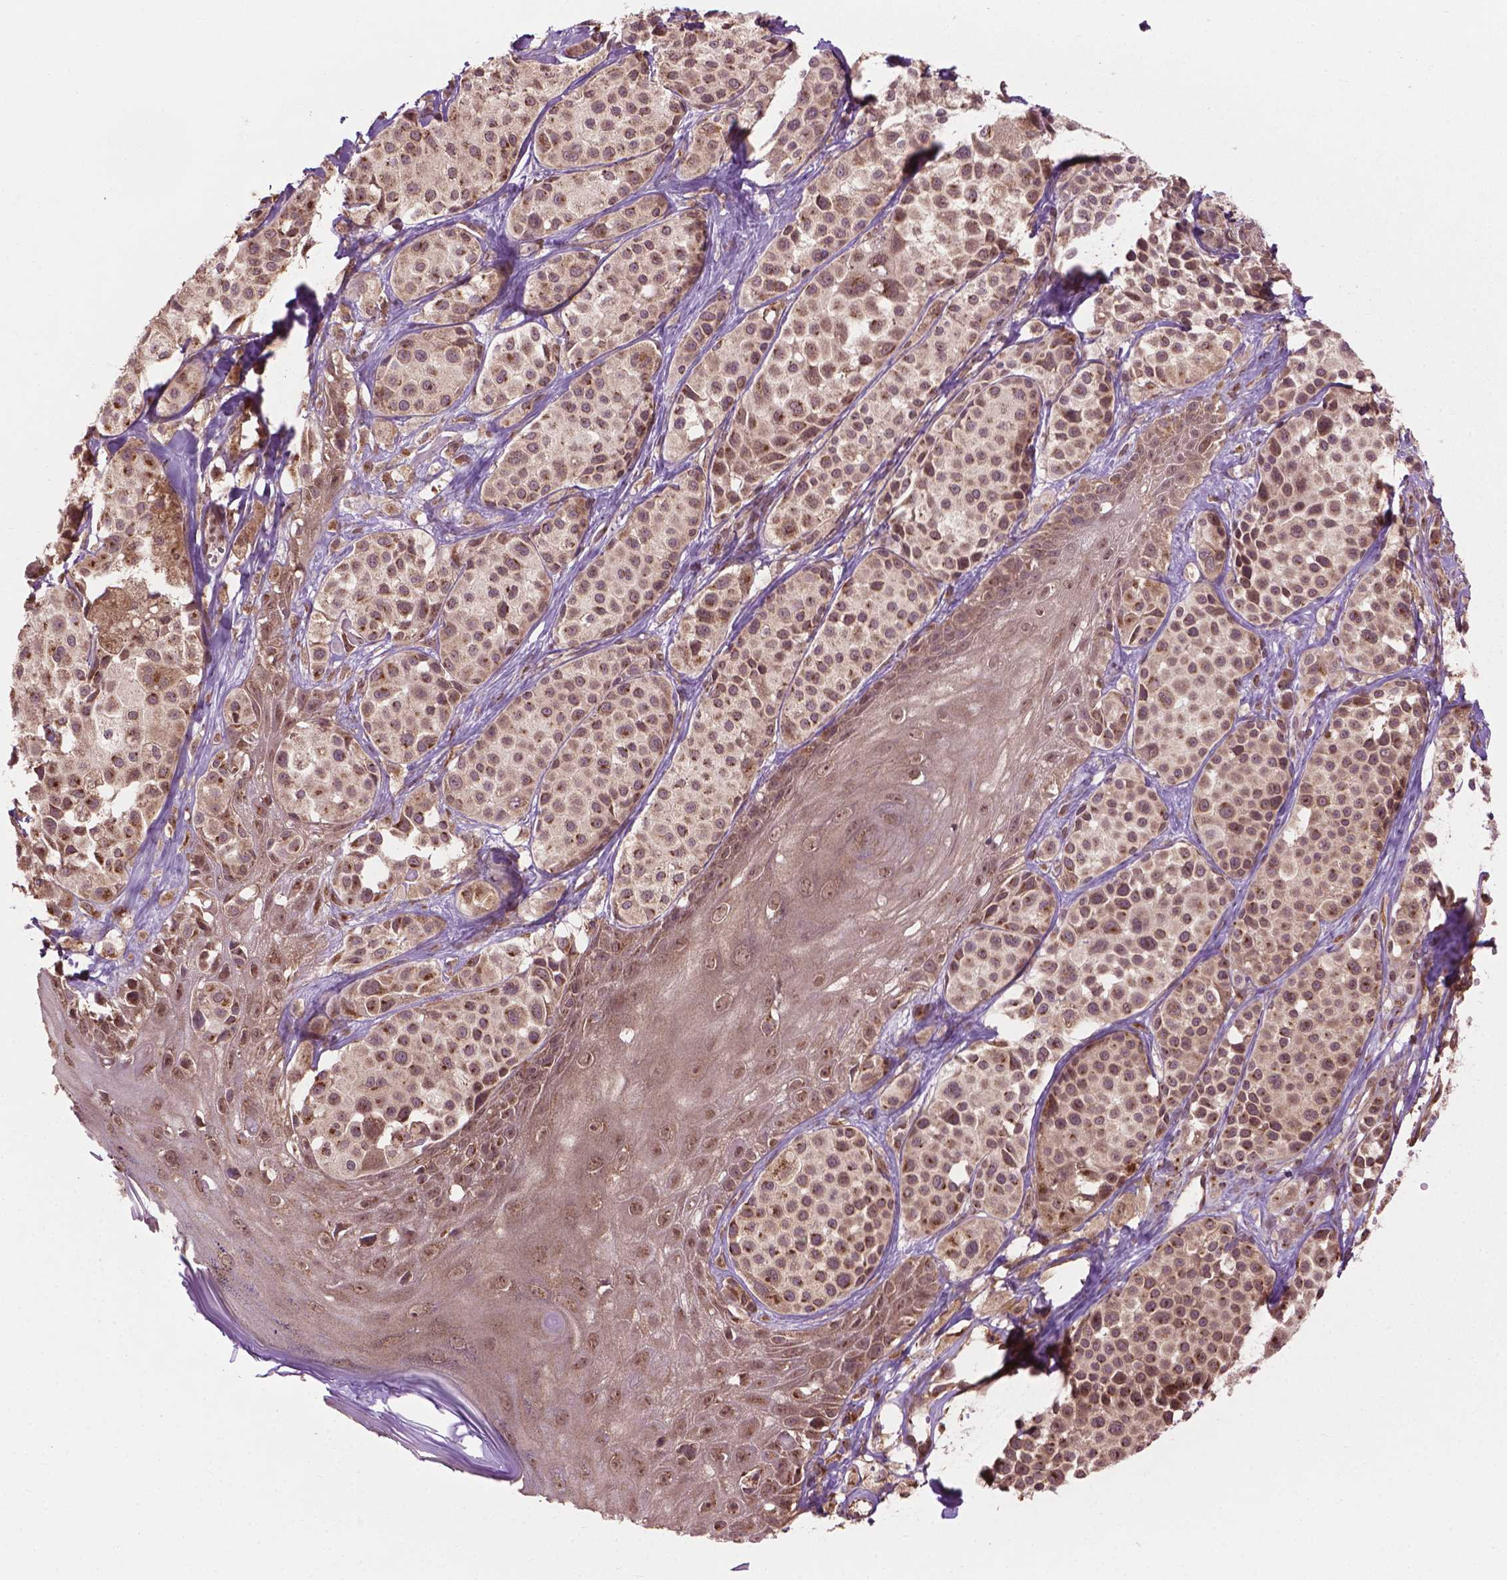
{"staining": {"intensity": "moderate", "quantity": ">75%", "location": "cytoplasmic/membranous"}, "tissue": "melanoma", "cell_type": "Tumor cells", "image_type": "cancer", "snomed": [{"axis": "morphology", "description": "Malignant melanoma, NOS"}, {"axis": "topography", "description": "Skin"}], "caption": "Malignant melanoma stained with IHC exhibits moderate cytoplasmic/membranous positivity in about >75% of tumor cells.", "gene": "PPP1CB", "patient": {"sex": "male", "age": 77}}